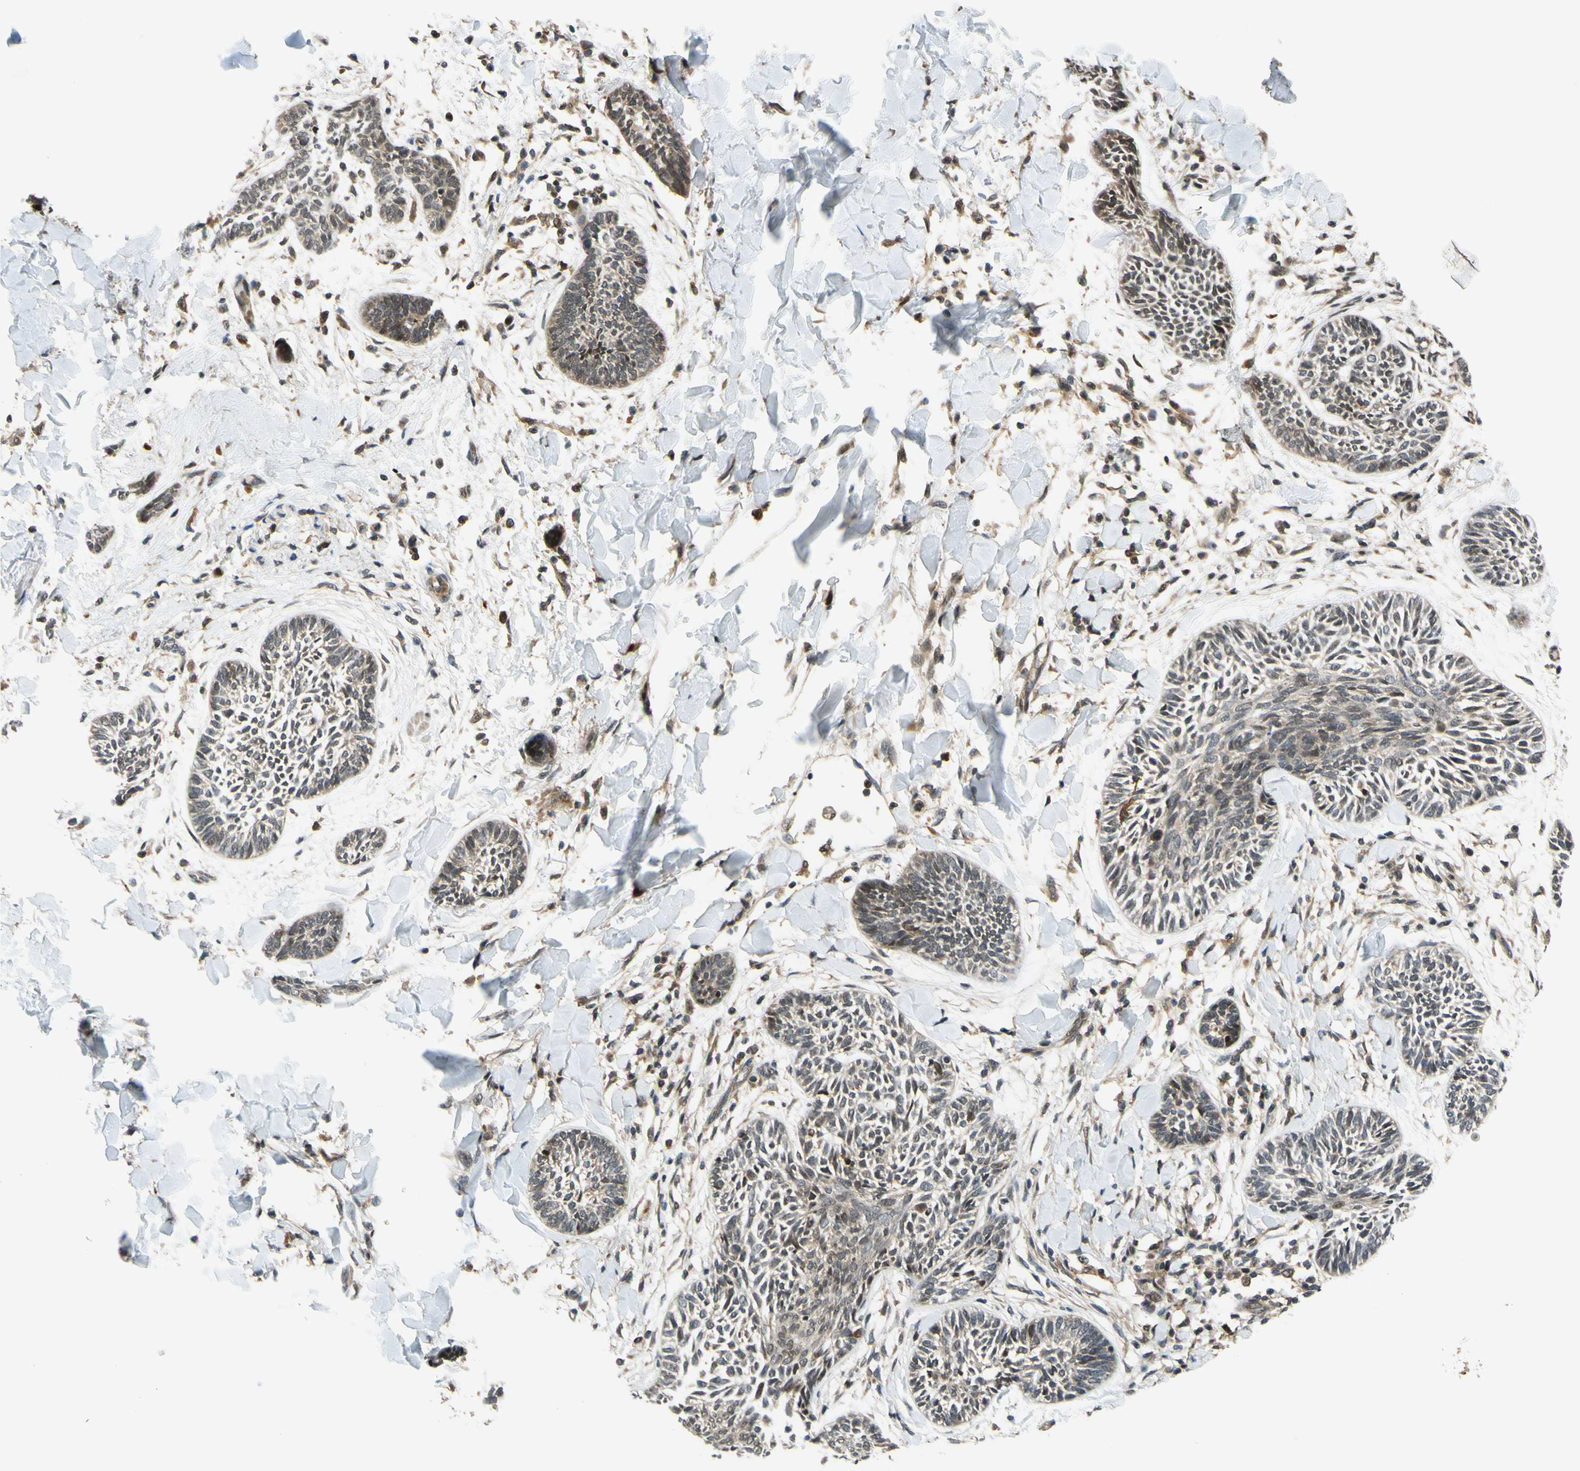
{"staining": {"intensity": "weak", "quantity": "25%-75%", "location": "cytoplasmic/membranous"}, "tissue": "skin cancer", "cell_type": "Tumor cells", "image_type": "cancer", "snomed": [{"axis": "morphology", "description": "Papilloma, NOS"}, {"axis": "morphology", "description": "Basal cell carcinoma"}, {"axis": "topography", "description": "Skin"}], "caption": "Human papilloma (skin) stained with a brown dye demonstrates weak cytoplasmic/membranous positive expression in about 25%-75% of tumor cells.", "gene": "ABCC8", "patient": {"sex": "male", "age": 87}}